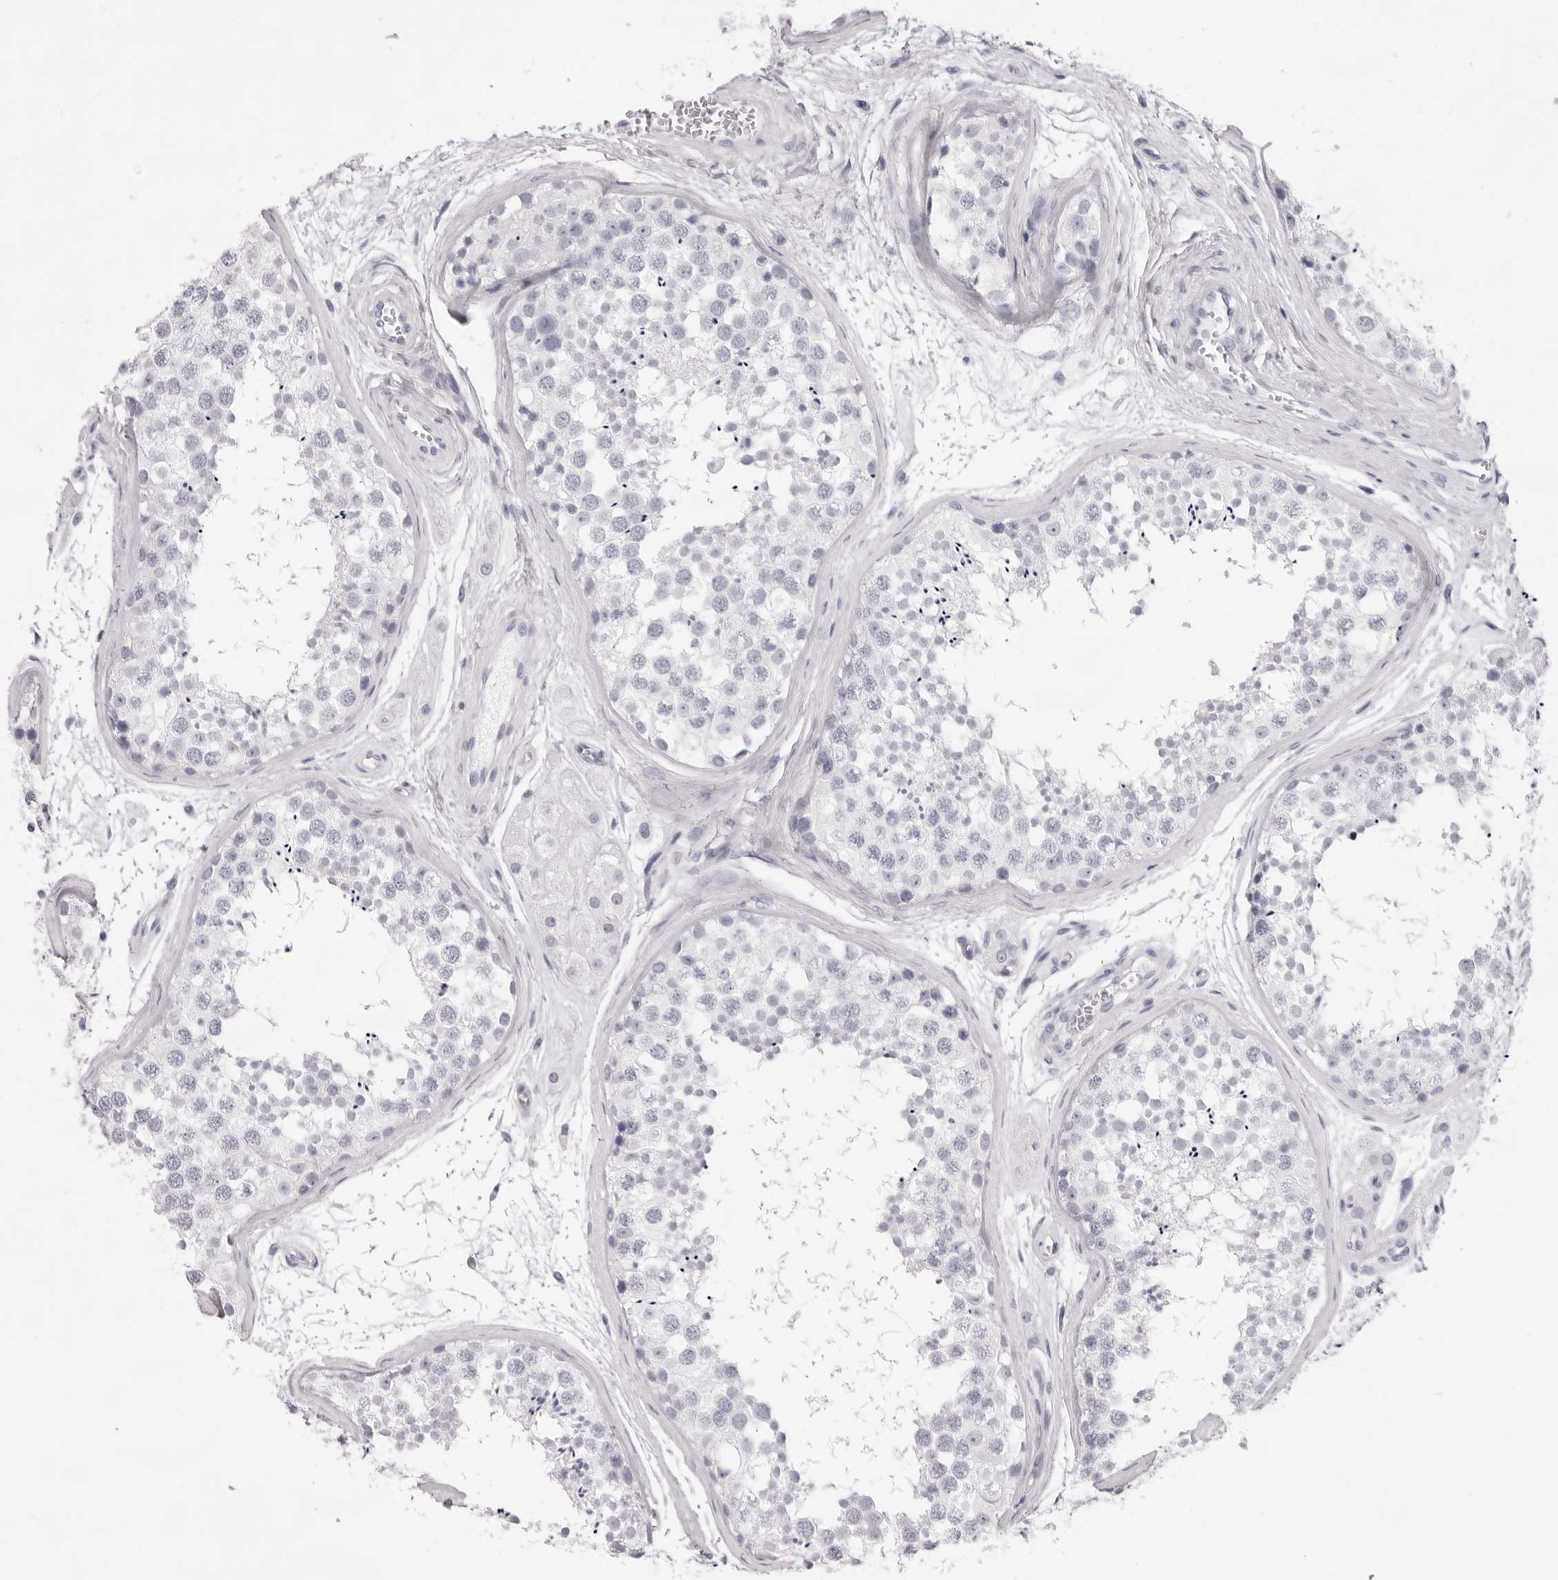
{"staining": {"intensity": "negative", "quantity": "none", "location": "none"}, "tissue": "testis", "cell_type": "Cells in seminiferous ducts", "image_type": "normal", "snomed": [{"axis": "morphology", "description": "Normal tissue, NOS"}, {"axis": "topography", "description": "Testis"}], "caption": "High power microscopy histopathology image of an immunohistochemistry (IHC) image of normal testis, revealing no significant positivity in cells in seminiferous ducts.", "gene": "SPTA1", "patient": {"sex": "male", "age": 56}}